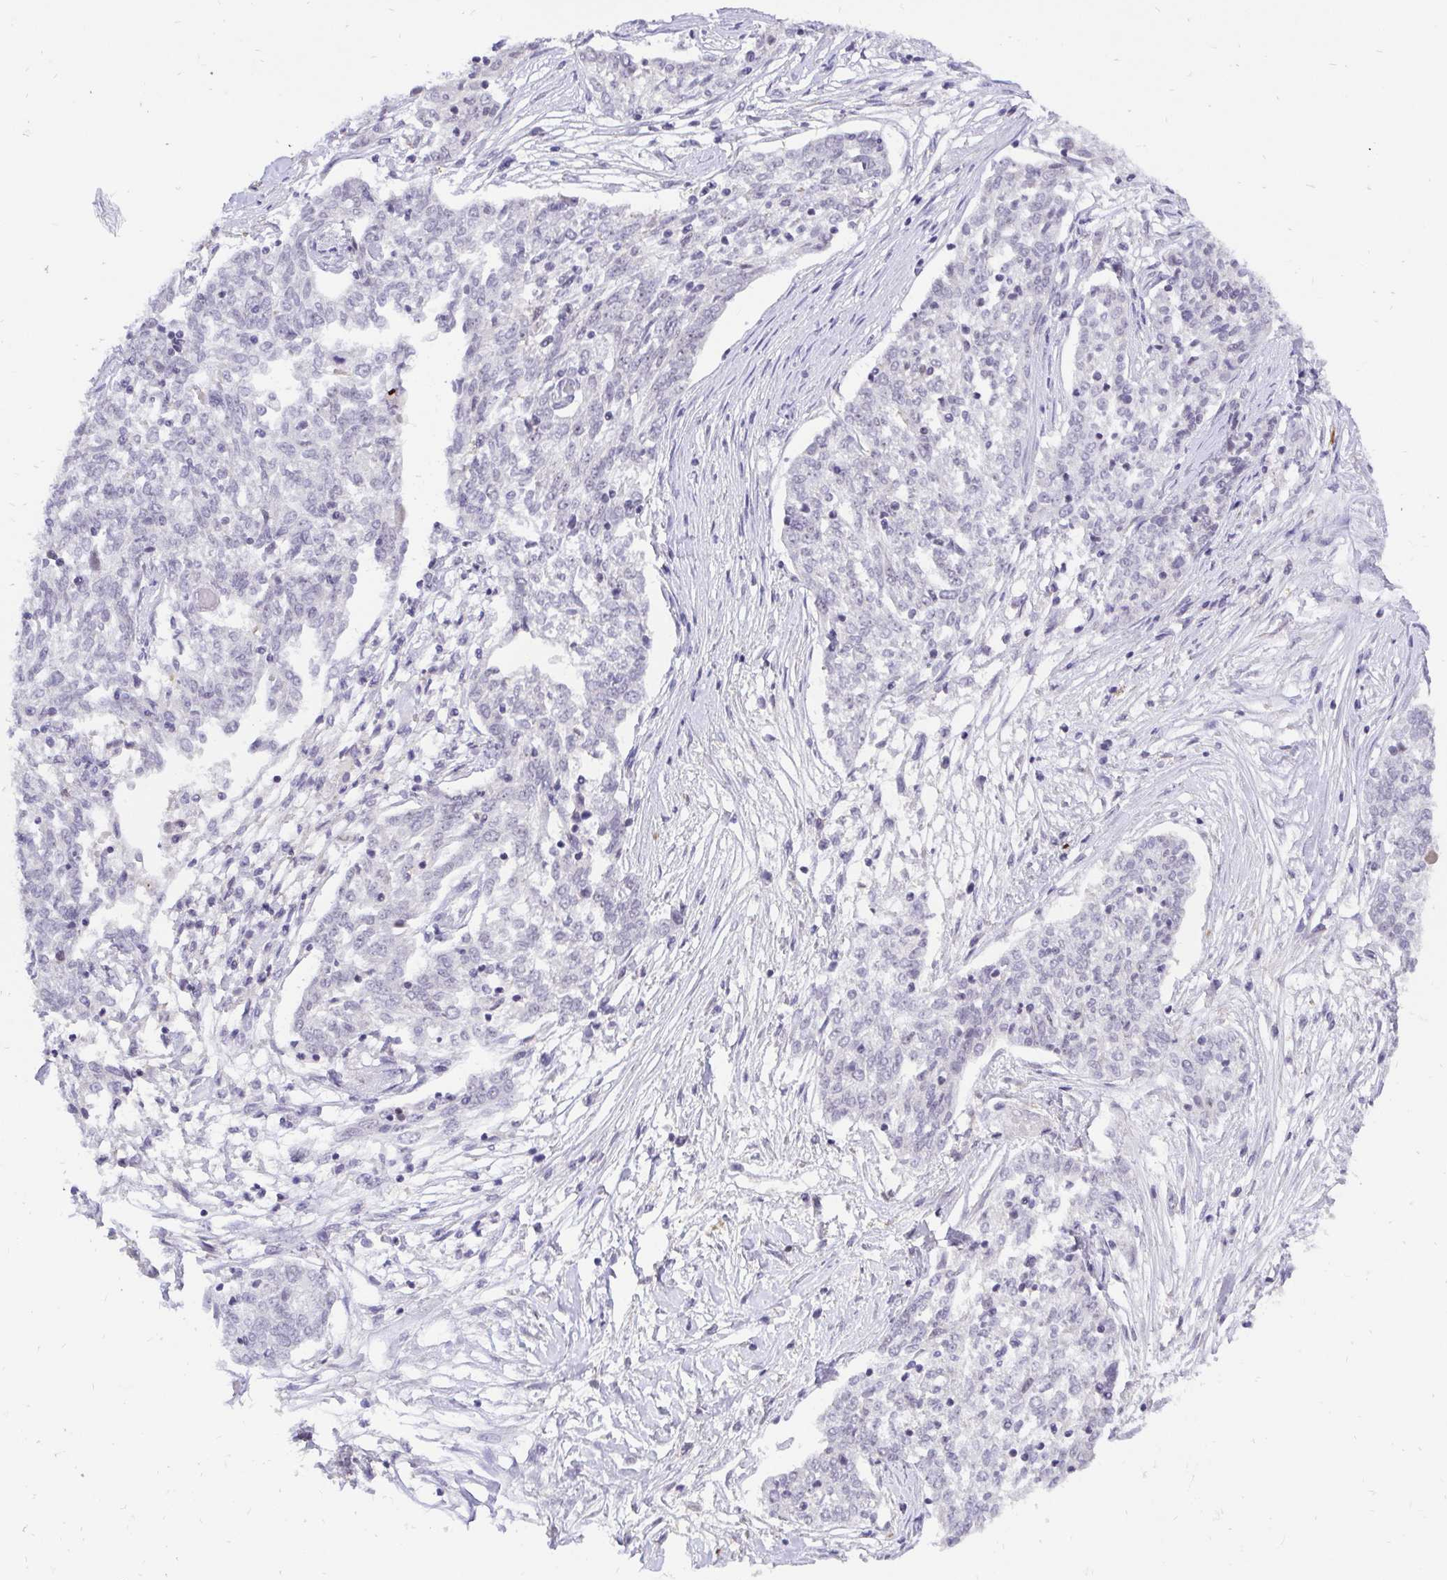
{"staining": {"intensity": "negative", "quantity": "none", "location": "none"}, "tissue": "ovarian cancer", "cell_type": "Tumor cells", "image_type": "cancer", "snomed": [{"axis": "morphology", "description": "Cystadenocarcinoma, serous, NOS"}, {"axis": "topography", "description": "Ovary"}], "caption": "The immunohistochemistry (IHC) image has no significant expression in tumor cells of ovarian serous cystadenocarcinoma tissue.", "gene": "ZNF860", "patient": {"sex": "female", "age": 67}}